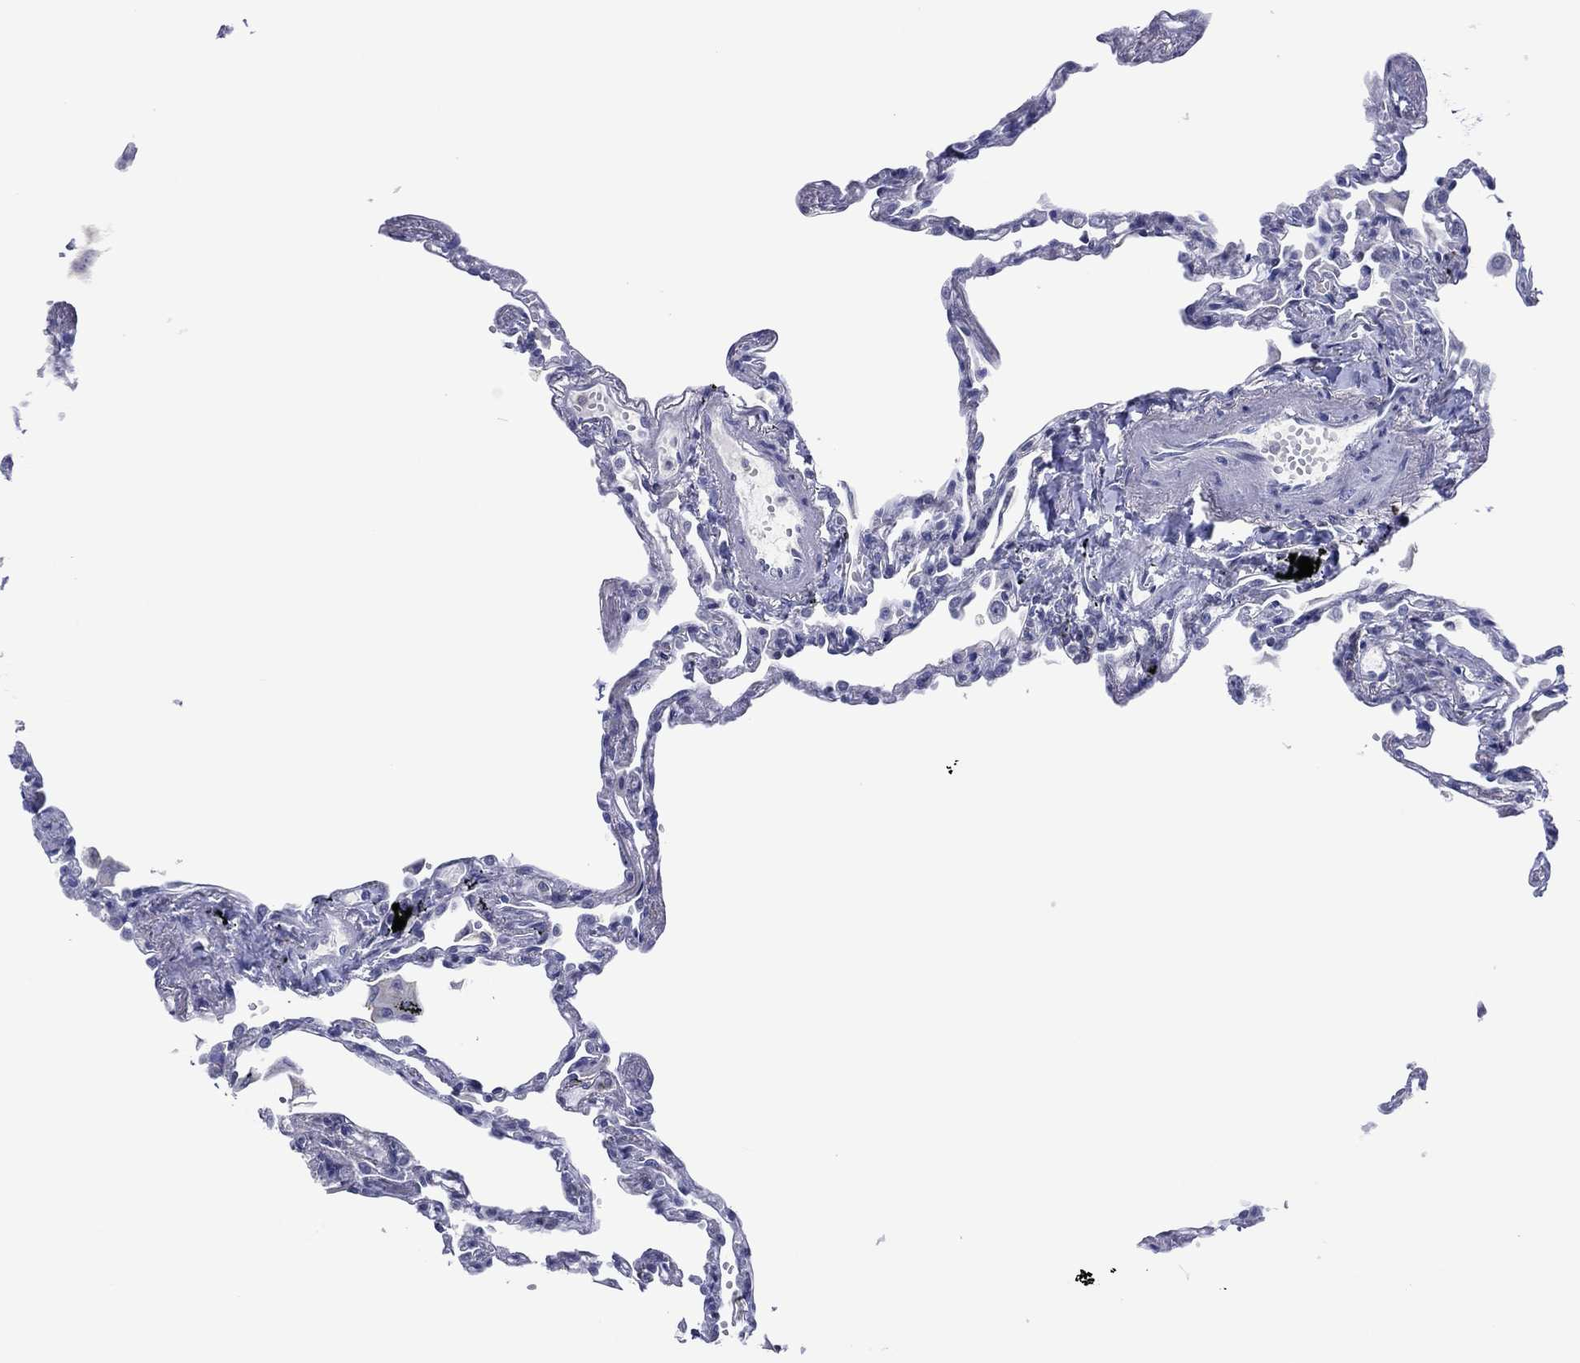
{"staining": {"intensity": "negative", "quantity": "none", "location": "none"}, "tissue": "lung", "cell_type": "Alveolar cells", "image_type": "normal", "snomed": [{"axis": "morphology", "description": "Normal tissue, NOS"}, {"axis": "topography", "description": "Lung"}], "caption": "Lung stained for a protein using immunohistochemistry displays no staining alveolar cells.", "gene": "TRIM31", "patient": {"sex": "male", "age": 78}}